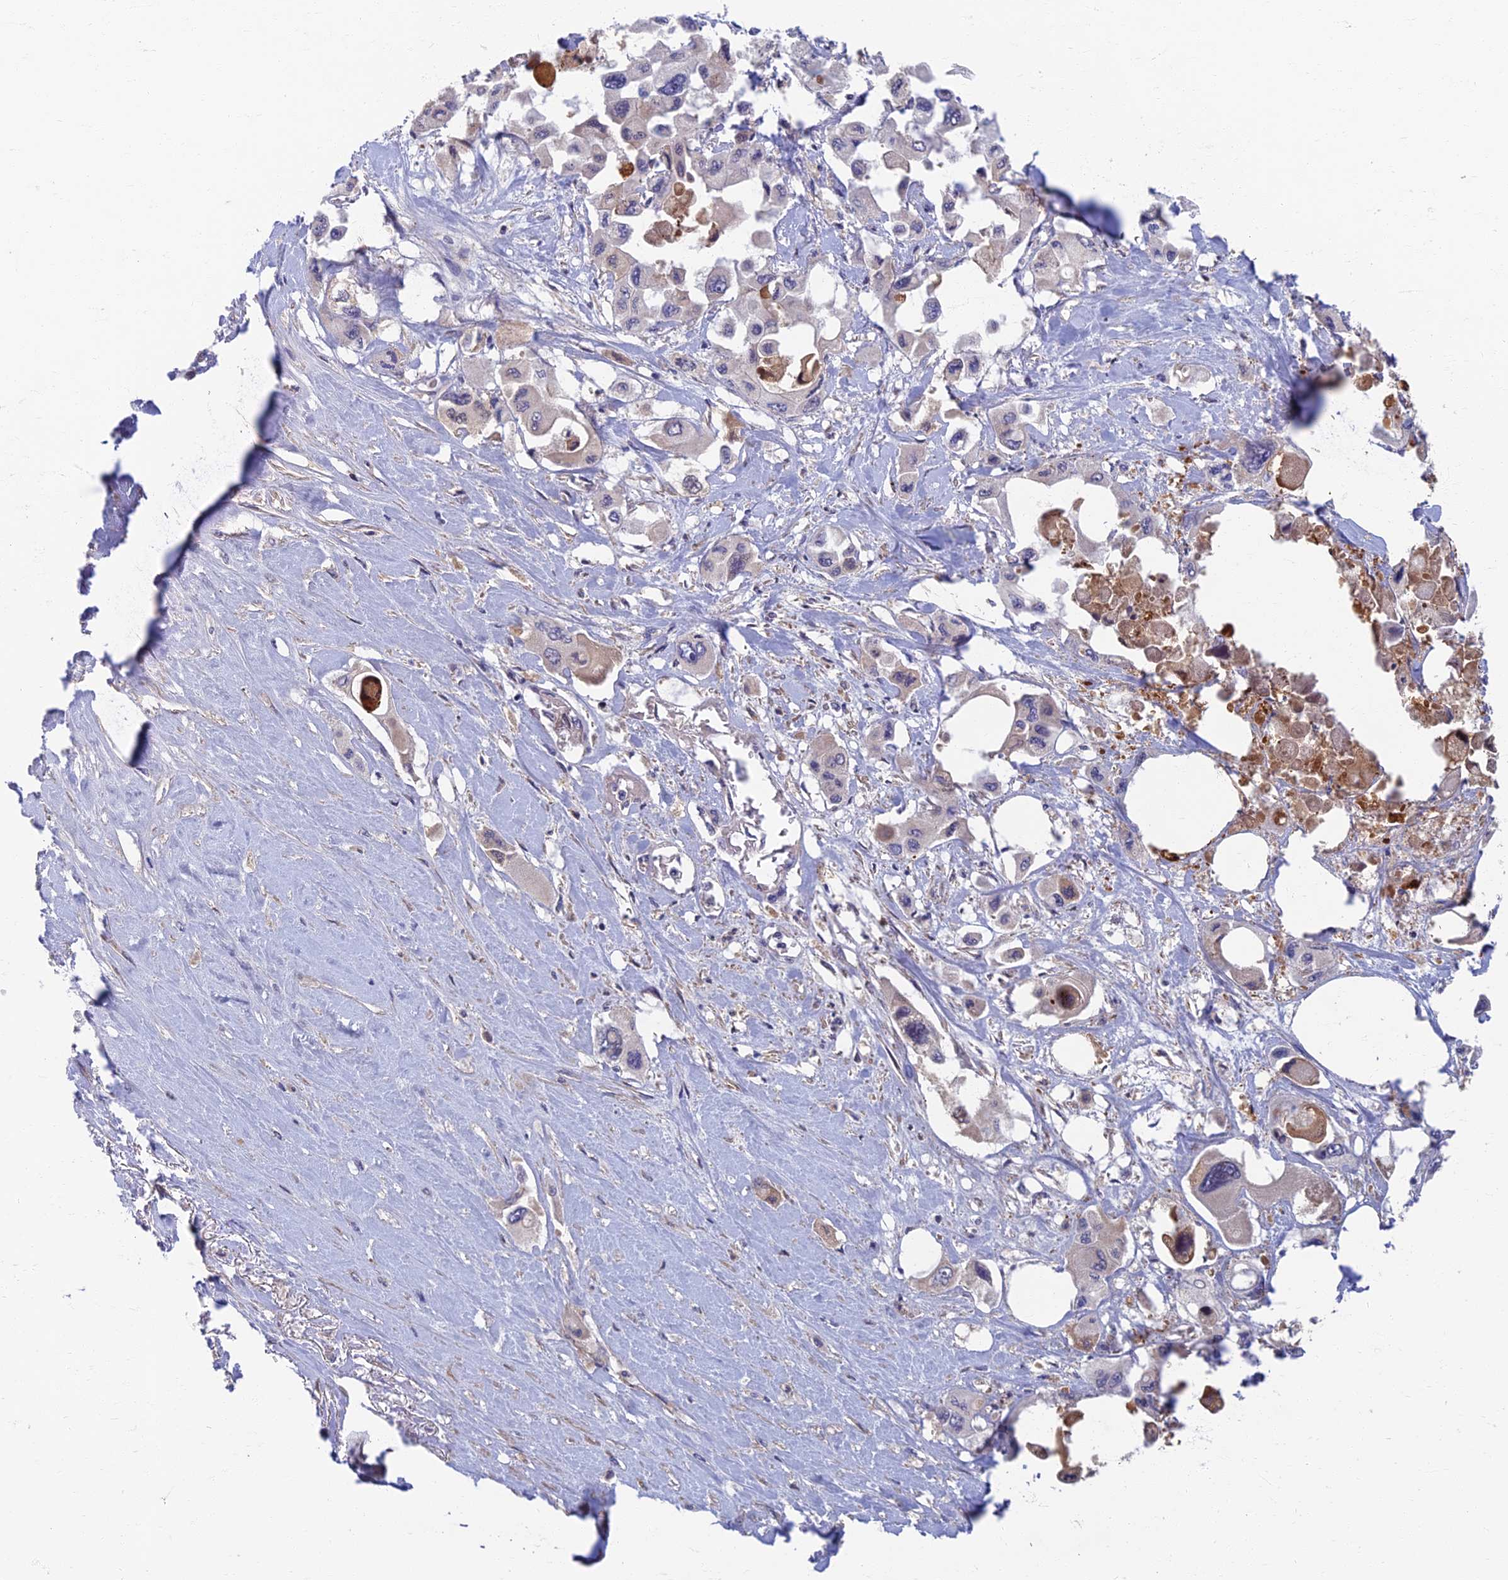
{"staining": {"intensity": "negative", "quantity": "none", "location": "none"}, "tissue": "pancreatic cancer", "cell_type": "Tumor cells", "image_type": "cancer", "snomed": [{"axis": "morphology", "description": "Adenocarcinoma, NOS"}, {"axis": "topography", "description": "Pancreas"}], "caption": "Pancreatic adenocarcinoma was stained to show a protein in brown. There is no significant expression in tumor cells.", "gene": "SOGA1", "patient": {"sex": "male", "age": 92}}